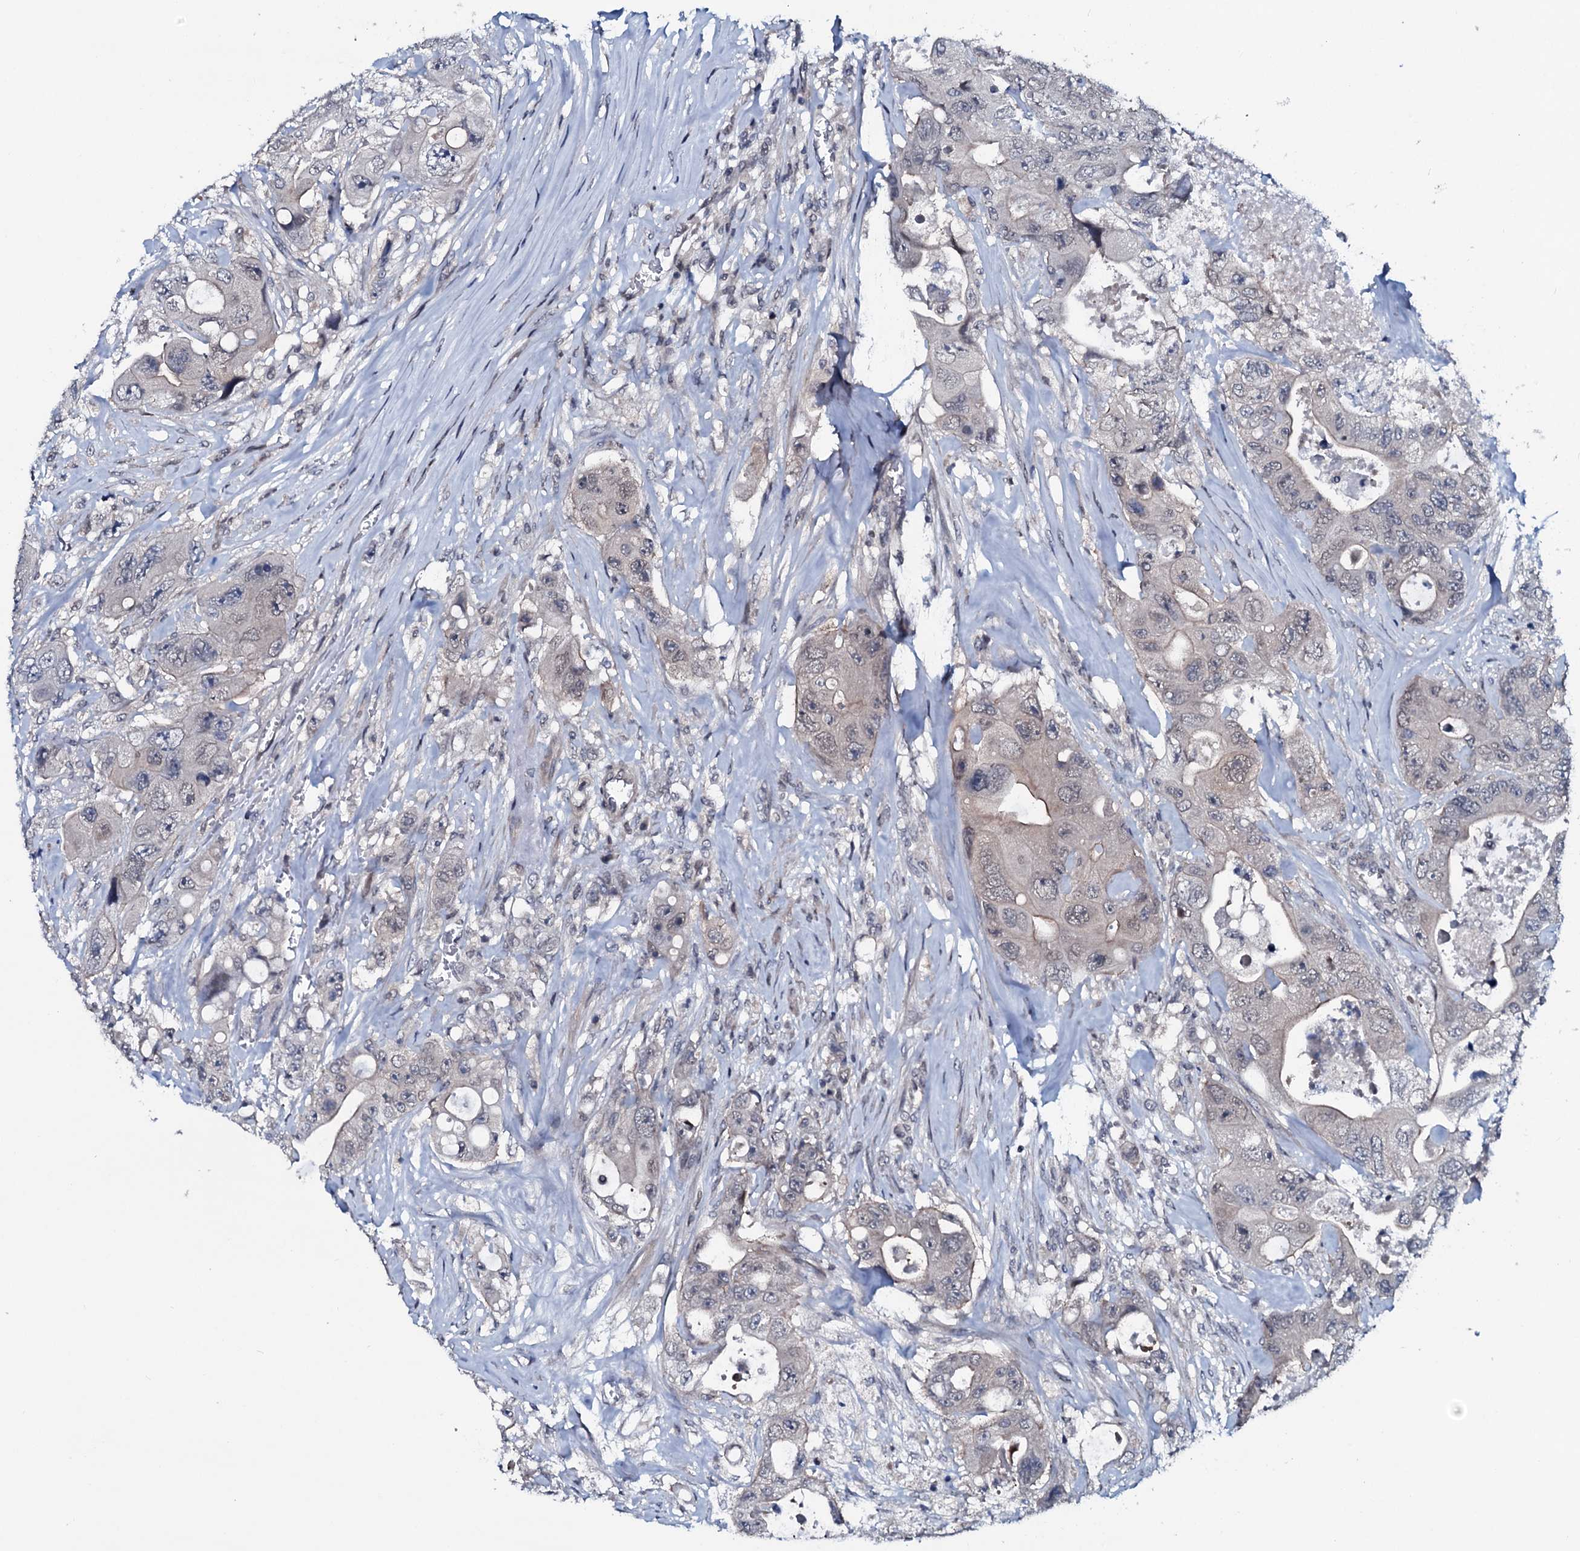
{"staining": {"intensity": "negative", "quantity": "none", "location": "none"}, "tissue": "colorectal cancer", "cell_type": "Tumor cells", "image_type": "cancer", "snomed": [{"axis": "morphology", "description": "Adenocarcinoma, NOS"}, {"axis": "topography", "description": "Colon"}], "caption": "DAB (3,3'-diaminobenzidine) immunohistochemical staining of colorectal adenocarcinoma reveals no significant staining in tumor cells.", "gene": "OGFOD2", "patient": {"sex": "female", "age": 46}}